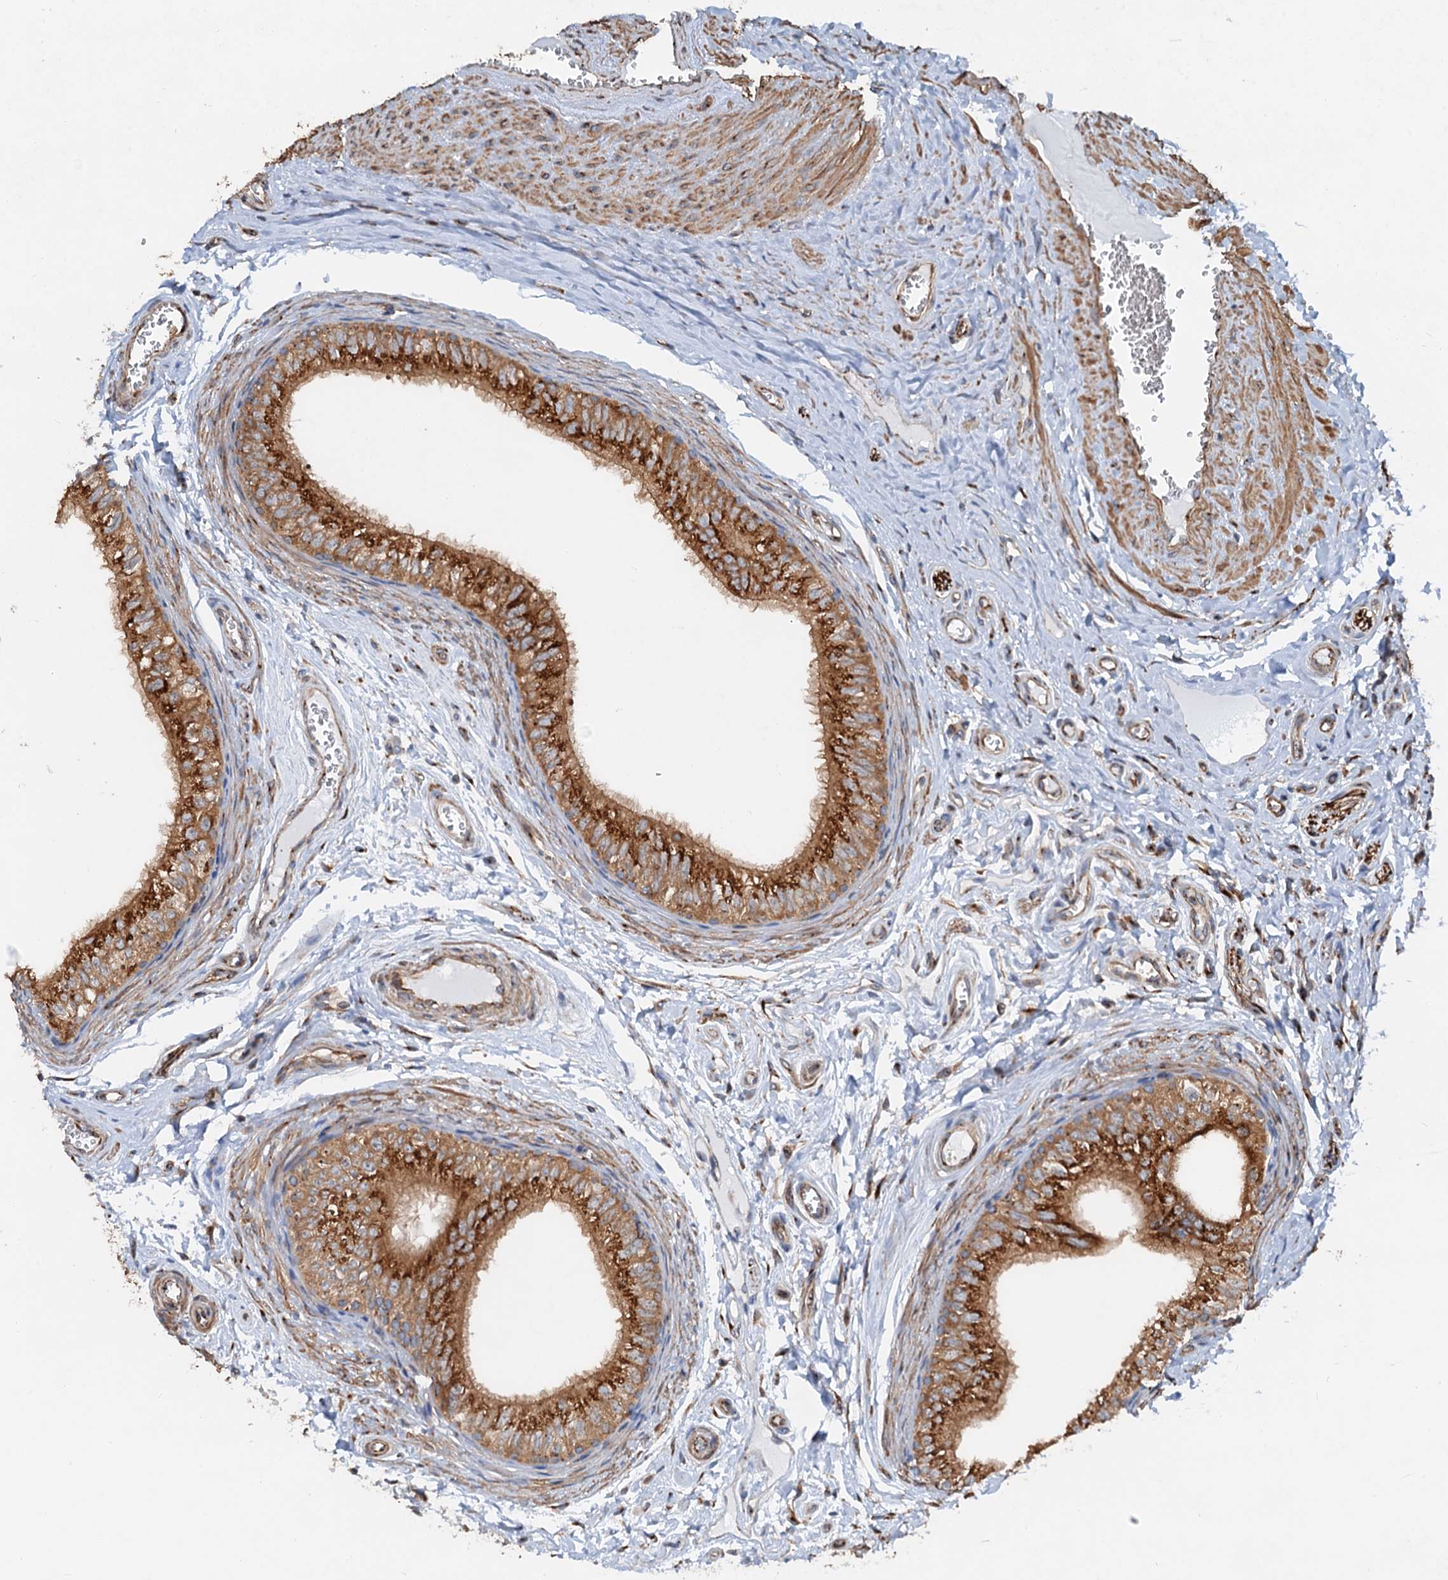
{"staining": {"intensity": "strong", "quantity": ">75%", "location": "cytoplasmic/membranous"}, "tissue": "epididymis", "cell_type": "Glandular cells", "image_type": "normal", "snomed": [{"axis": "morphology", "description": "Normal tissue, NOS"}, {"axis": "topography", "description": "Epididymis"}], "caption": "Glandular cells exhibit high levels of strong cytoplasmic/membranous staining in approximately >75% of cells in normal epididymis. (DAB (3,3'-diaminobenzidine) IHC, brown staining for protein, blue staining for nuclei).", "gene": "ANKRD26", "patient": {"sex": "male", "age": 42}}